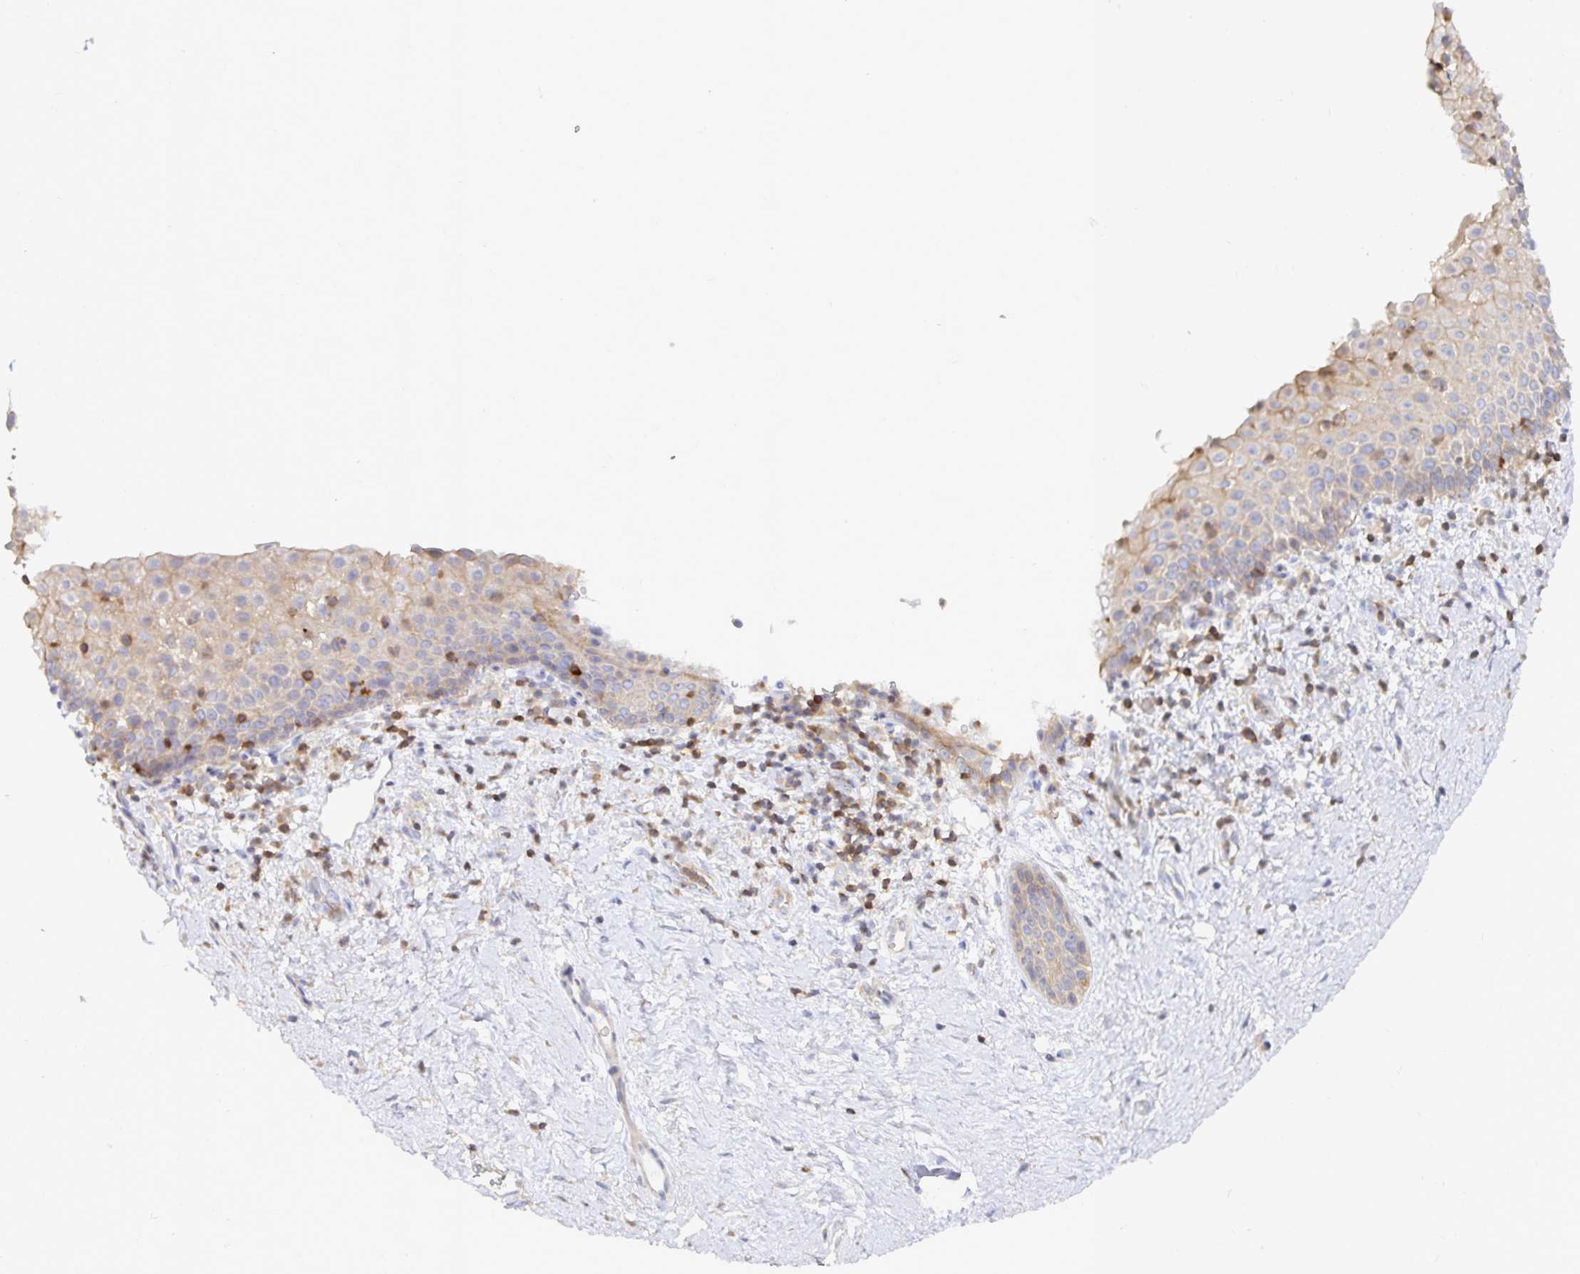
{"staining": {"intensity": "weak", "quantity": "25%-75%", "location": "cytoplasmic/membranous"}, "tissue": "vagina", "cell_type": "Squamous epithelial cells", "image_type": "normal", "snomed": [{"axis": "morphology", "description": "Normal tissue, NOS"}, {"axis": "topography", "description": "Vagina"}], "caption": "Immunohistochemistry (IHC) photomicrograph of benign vagina: human vagina stained using immunohistochemistry (IHC) exhibits low levels of weak protein expression localized specifically in the cytoplasmic/membranous of squamous epithelial cells, appearing as a cytoplasmic/membranous brown color.", "gene": "PIK3CD", "patient": {"sex": "female", "age": 61}}